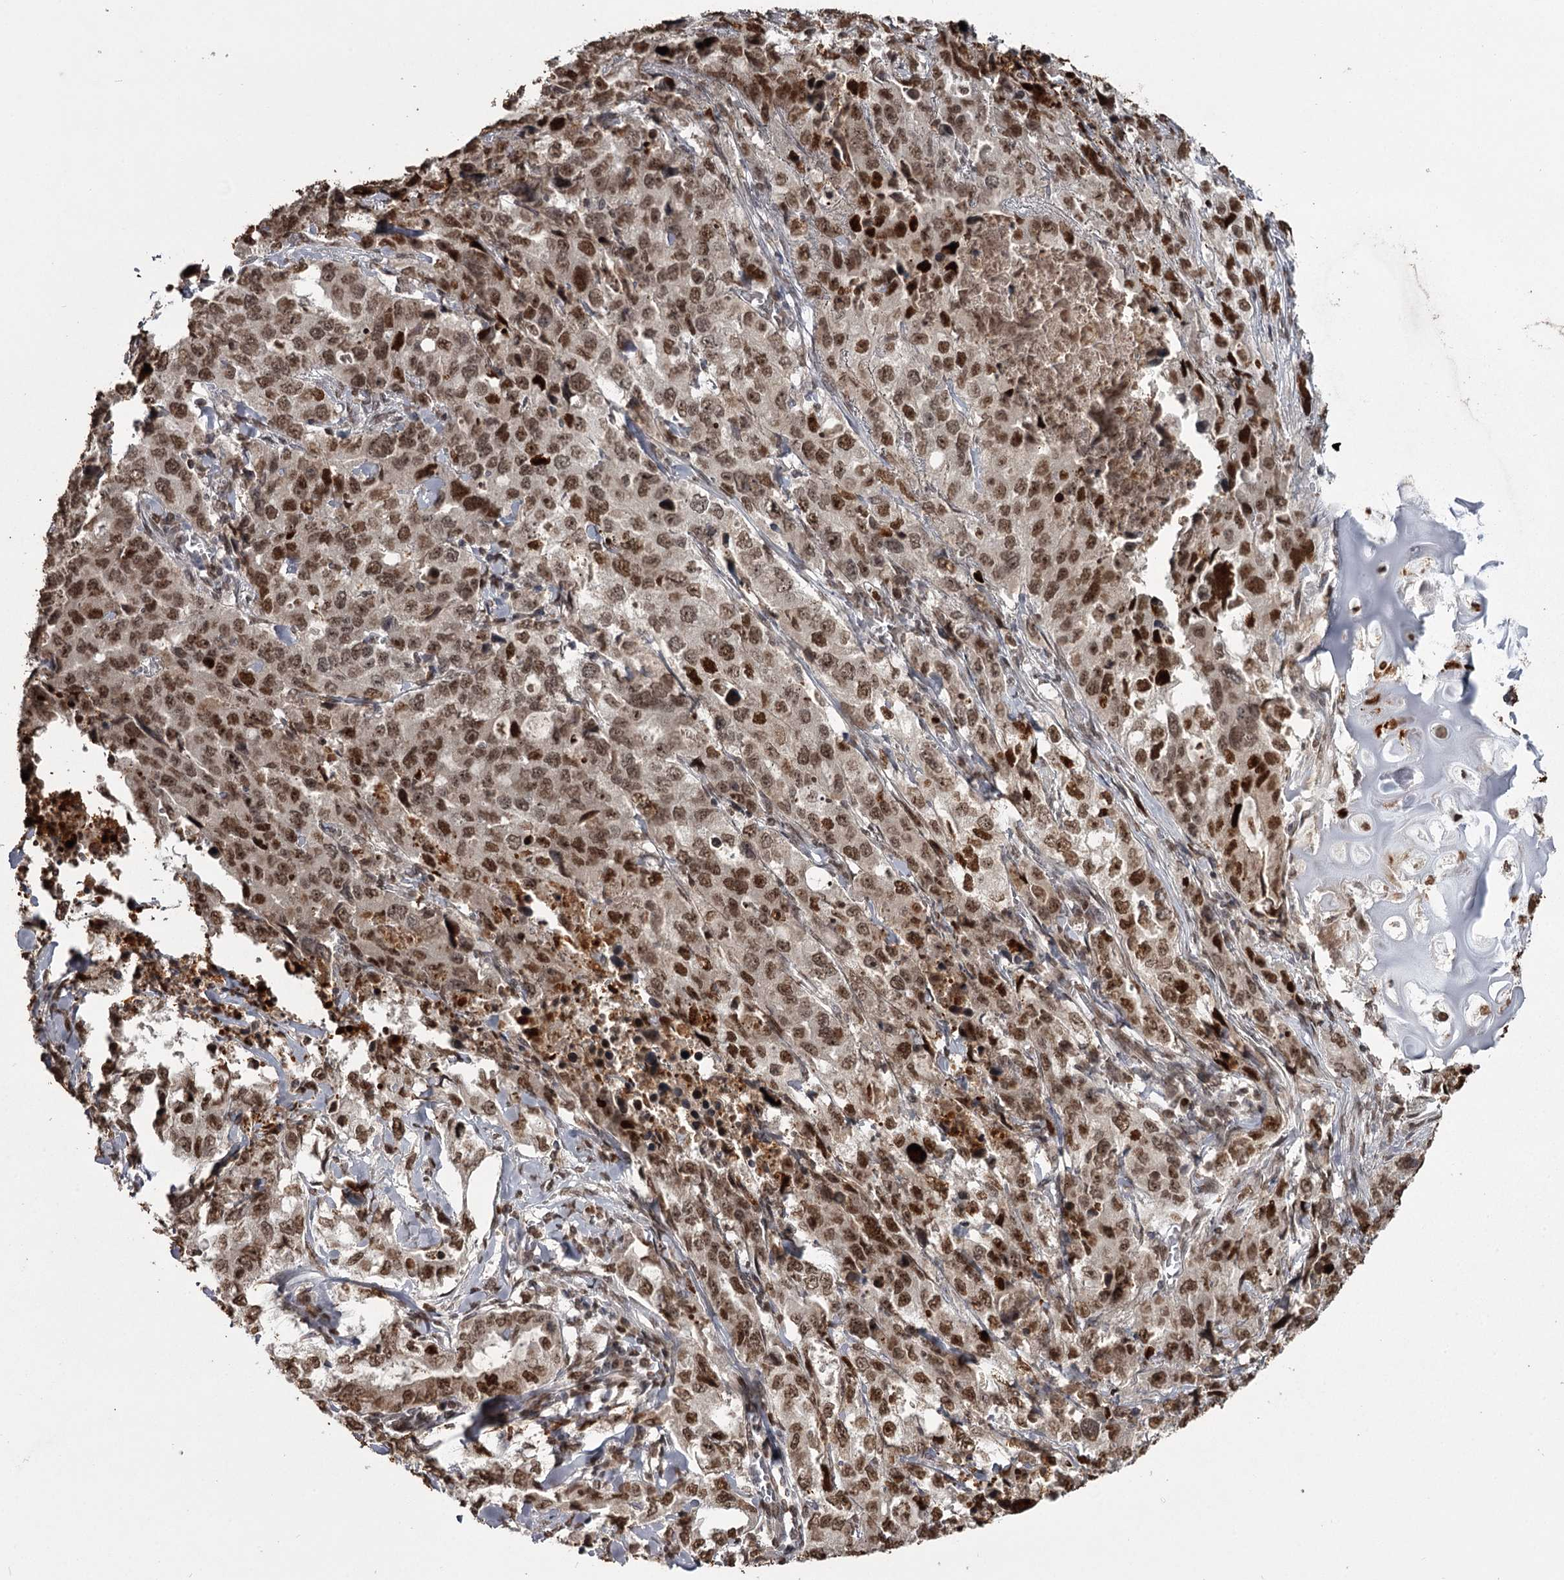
{"staining": {"intensity": "strong", "quantity": ">75%", "location": "nuclear"}, "tissue": "lung cancer", "cell_type": "Tumor cells", "image_type": "cancer", "snomed": [{"axis": "morphology", "description": "Adenocarcinoma, NOS"}, {"axis": "topography", "description": "Lung"}], "caption": "Human lung adenocarcinoma stained for a protein (brown) shows strong nuclear positive staining in approximately >75% of tumor cells.", "gene": "THYN1", "patient": {"sex": "female", "age": 51}}